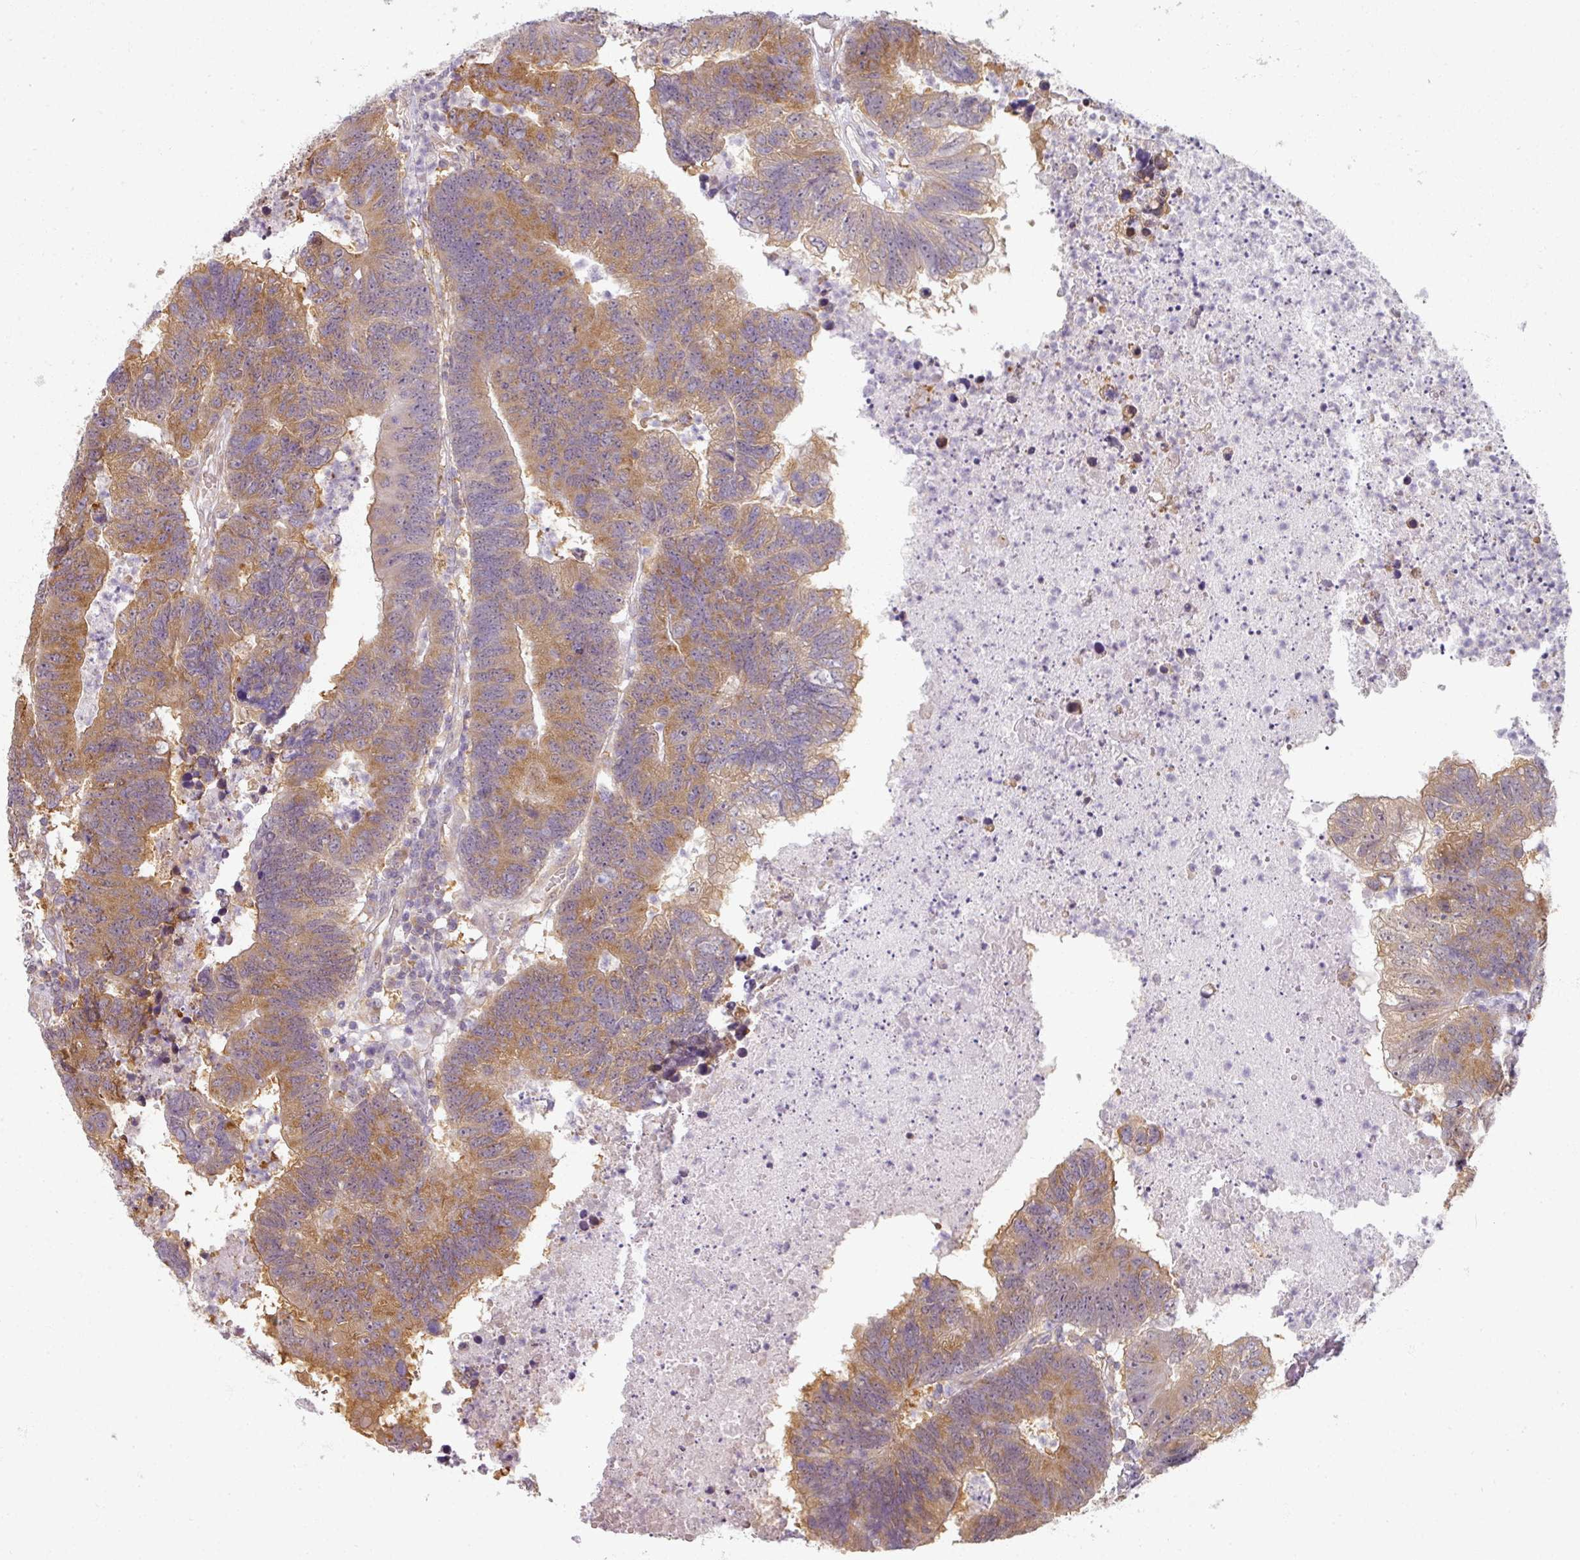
{"staining": {"intensity": "moderate", "quantity": ">75%", "location": "cytoplasmic/membranous"}, "tissue": "colorectal cancer", "cell_type": "Tumor cells", "image_type": "cancer", "snomed": [{"axis": "morphology", "description": "Adenocarcinoma, NOS"}, {"axis": "topography", "description": "Colon"}], "caption": "Colorectal adenocarcinoma was stained to show a protein in brown. There is medium levels of moderate cytoplasmic/membranous expression in about >75% of tumor cells. (Stains: DAB (3,3'-diaminobenzidine) in brown, nuclei in blue, Microscopy: brightfield microscopy at high magnification).", "gene": "AGPAT4", "patient": {"sex": "female", "age": 48}}